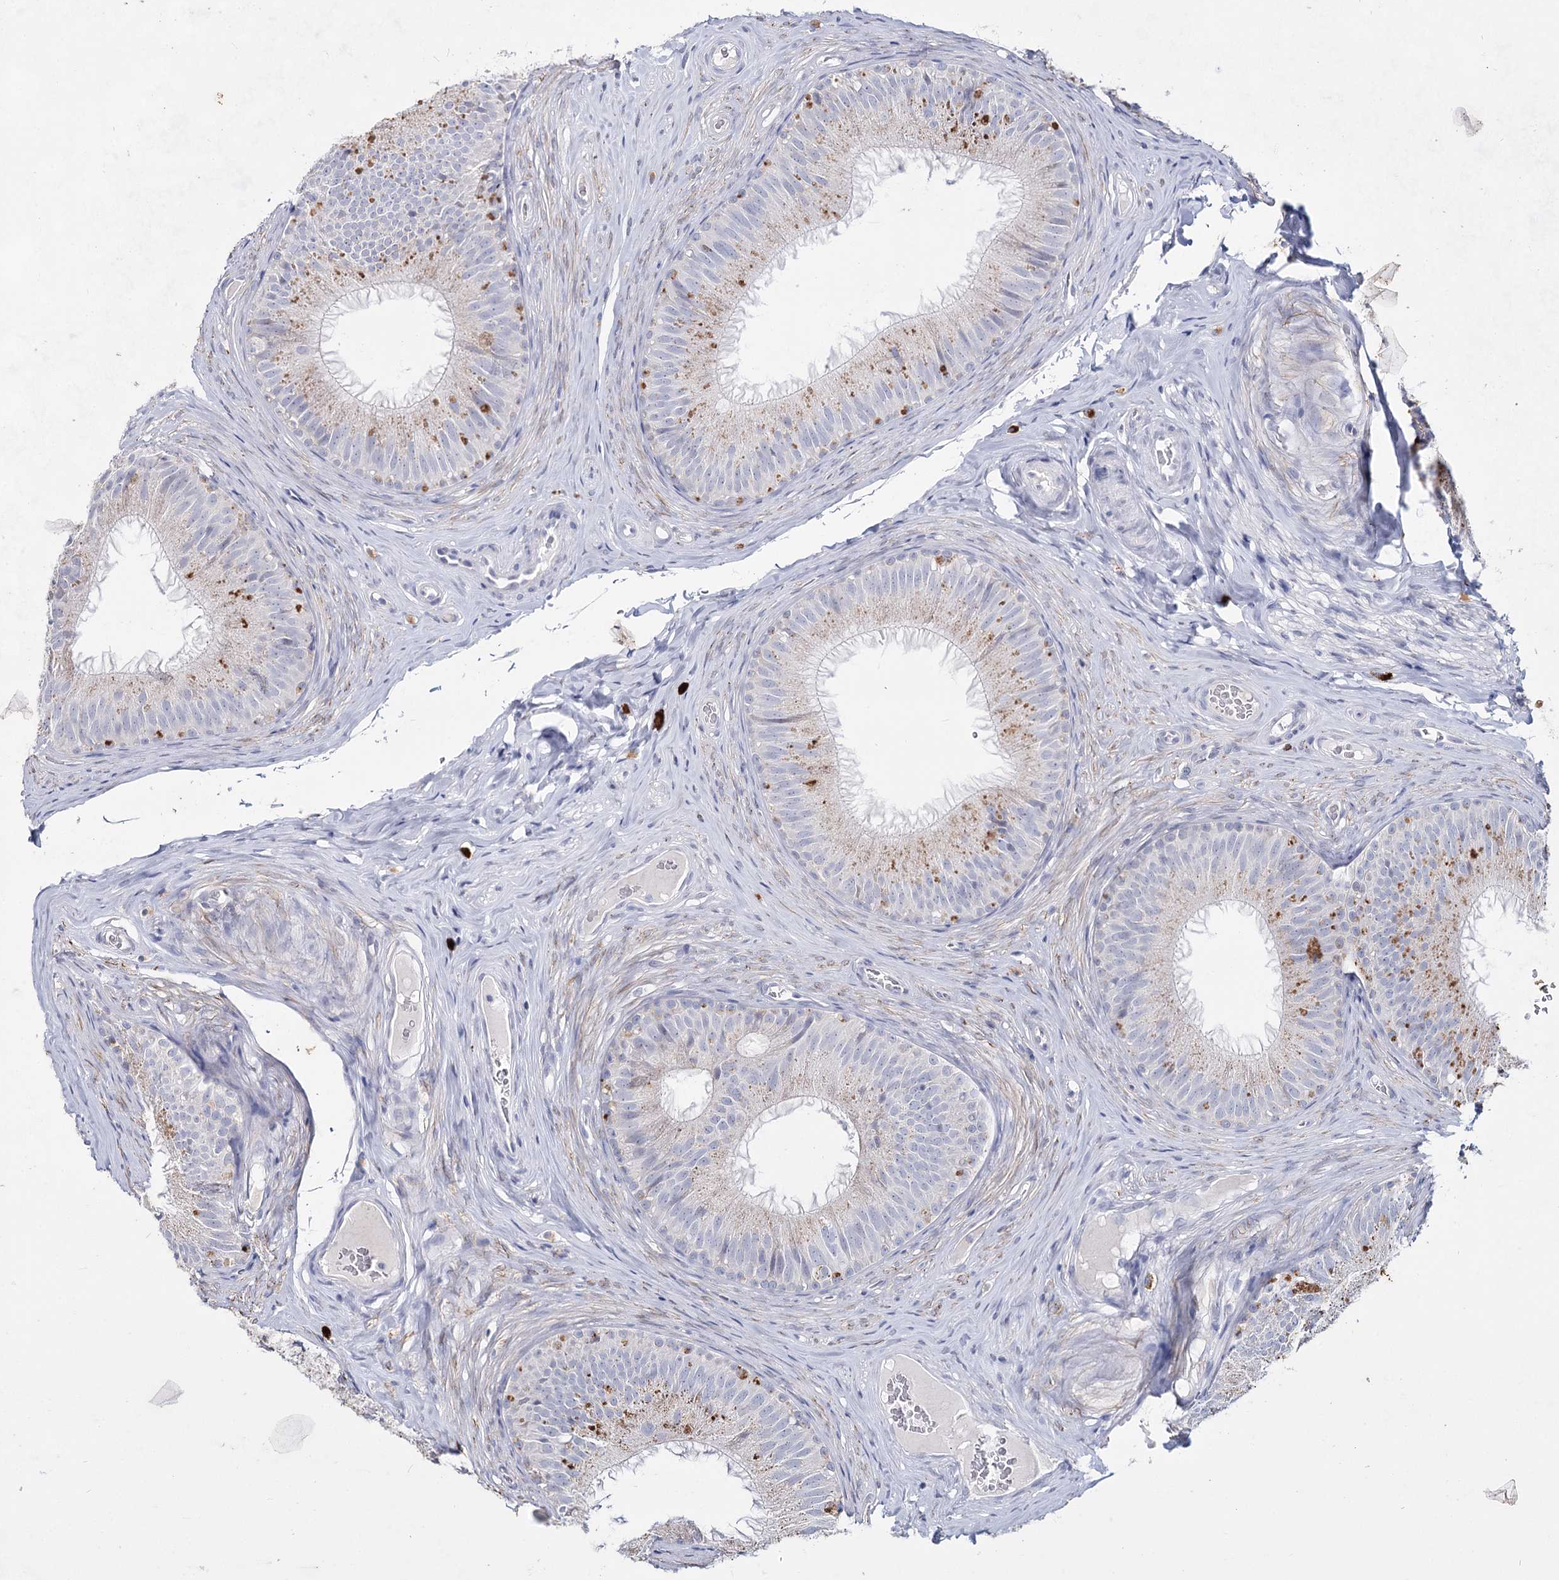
{"staining": {"intensity": "moderate", "quantity": "<25%", "location": "cytoplasmic/membranous"}, "tissue": "epididymis", "cell_type": "Glandular cells", "image_type": "normal", "snomed": [{"axis": "morphology", "description": "Normal tissue, NOS"}, {"axis": "topography", "description": "Epididymis"}], "caption": "Immunohistochemistry (DAB (3,3'-diaminobenzidine)) staining of benign epididymis exhibits moderate cytoplasmic/membranous protein expression in approximately <25% of glandular cells.", "gene": "CCDC73", "patient": {"sex": "male", "age": 34}}